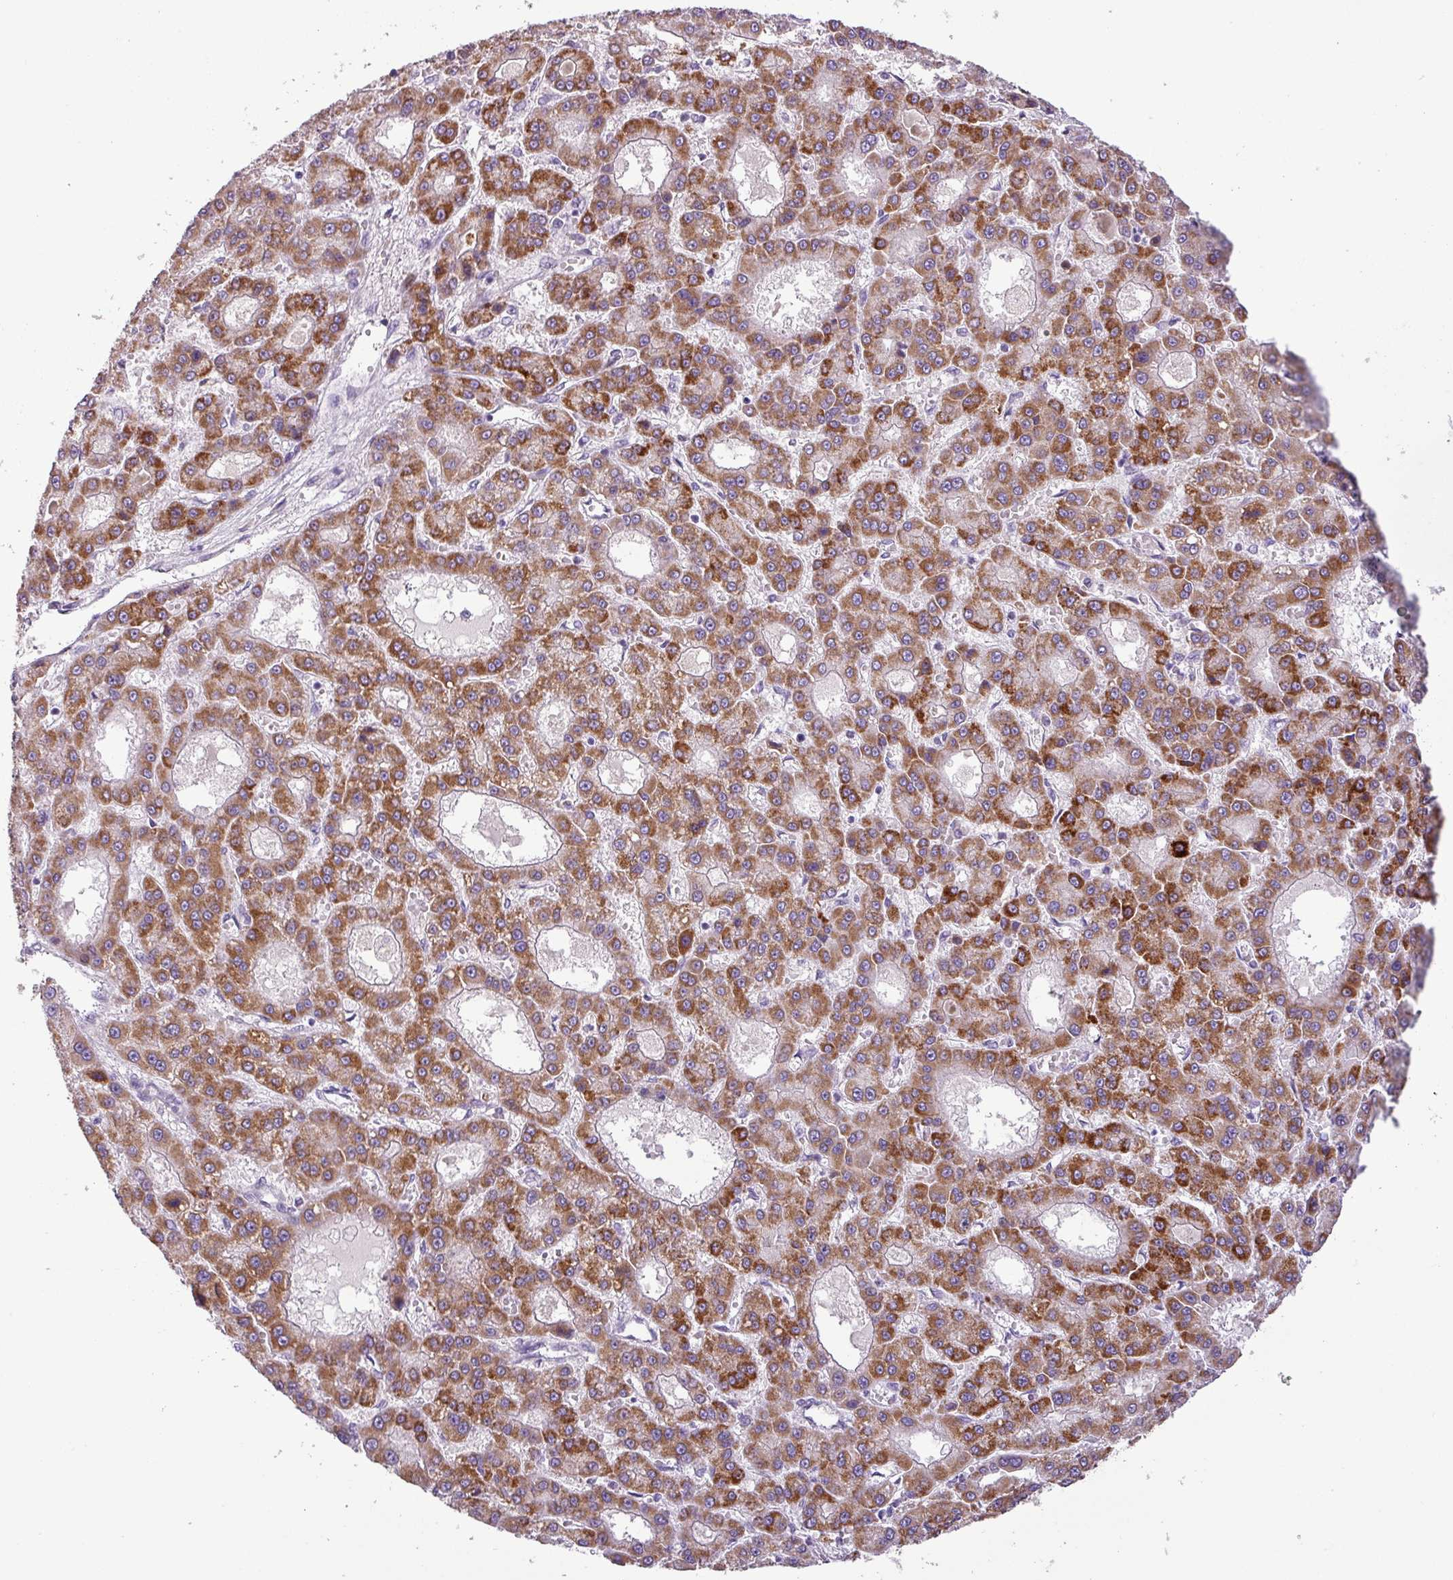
{"staining": {"intensity": "strong", "quantity": ">75%", "location": "cytoplasmic/membranous"}, "tissue": "liver cancer", "cell_type": "Tumor cells", "image_type": "cancer", "snomed": [{"axis": "morphology", "description": "Carcinoma, Hepatocellular, NOS"}, {"axis": "topography", "description": "Liver"}], "caption": "This is an image of immunohistochemistry staining of liver cancer (hepatocellular carcinoma), which shows strong positivity in the cytoplasmic/membranous of tumor cells.", "gene": "ZNF667", "patient": {"sex": "male", "age": 70}}